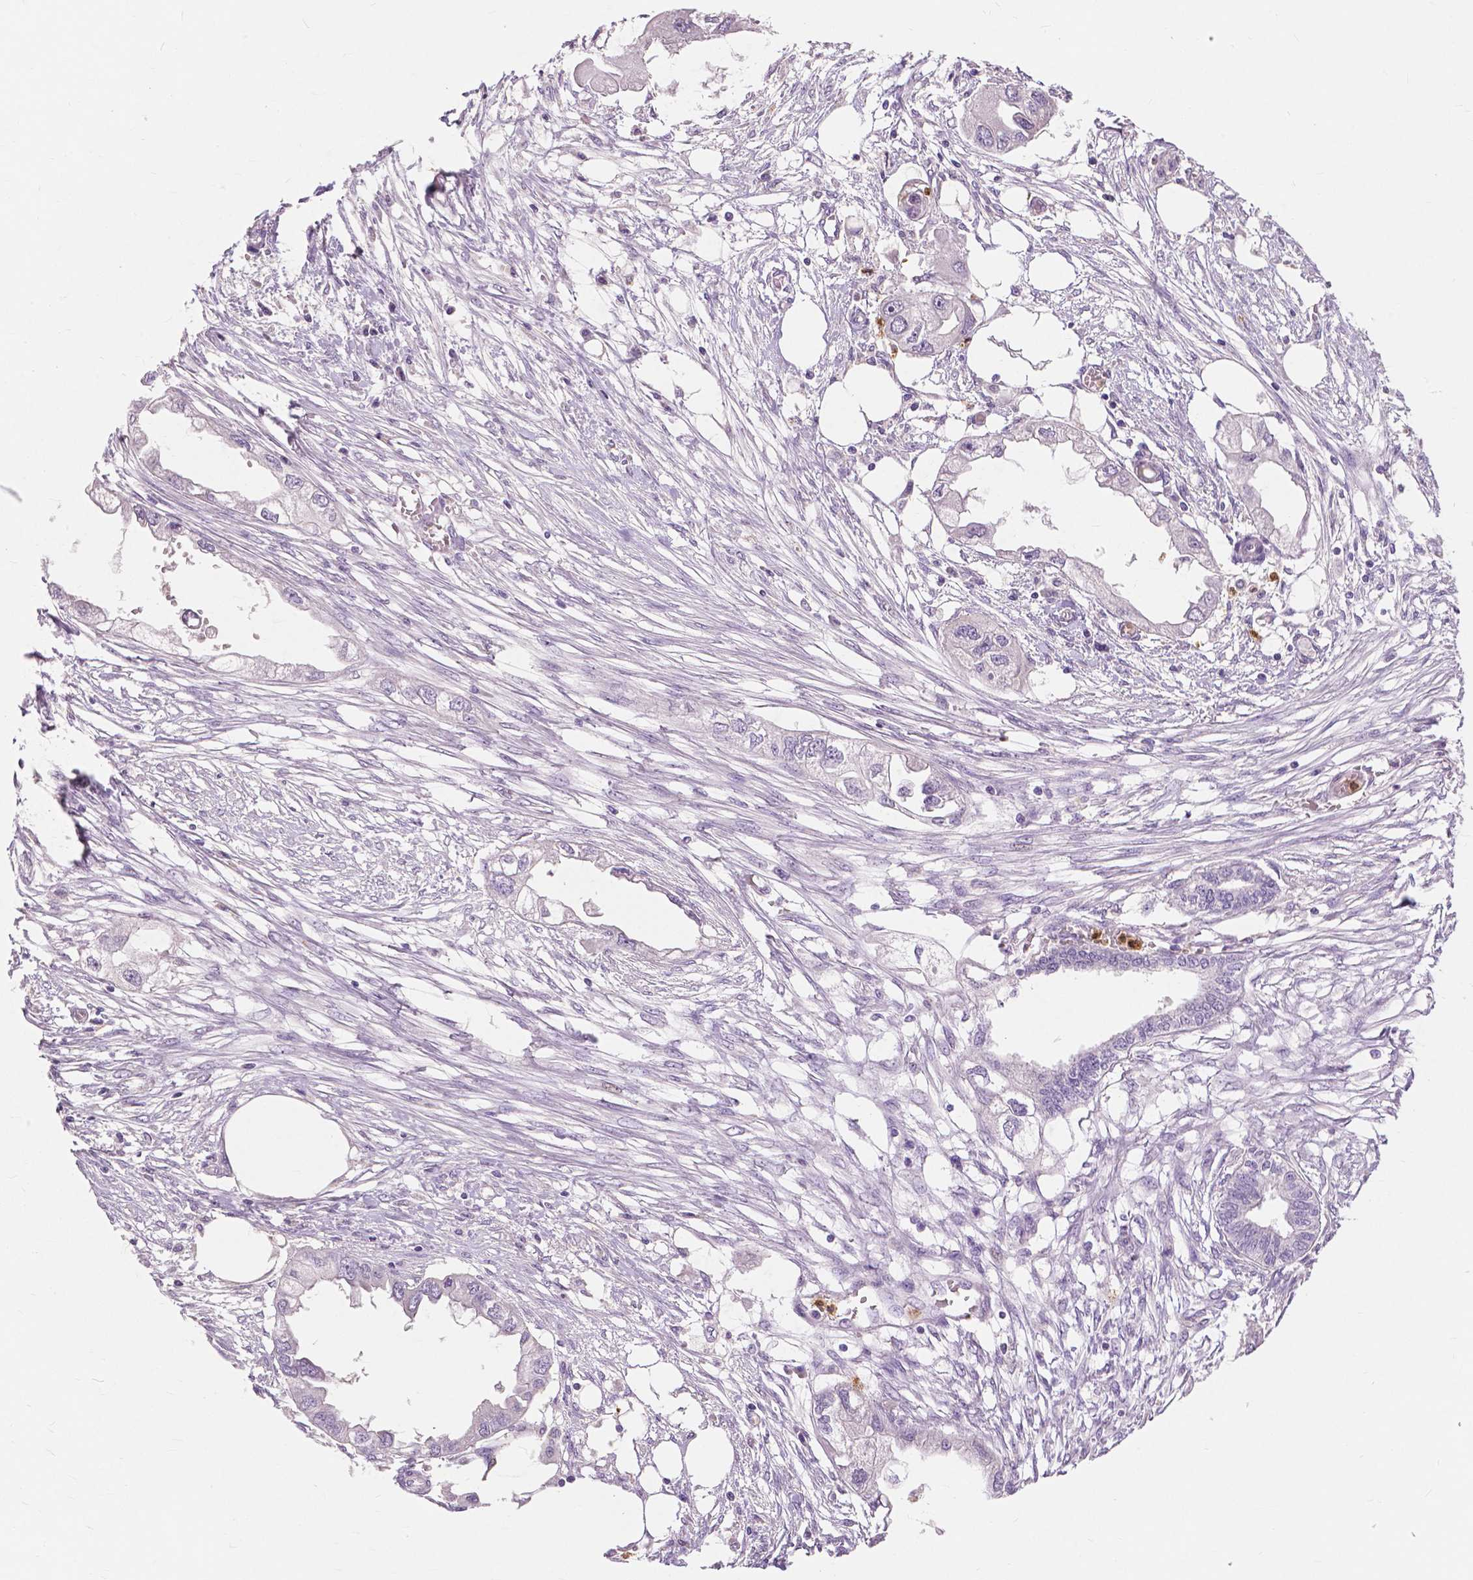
{"staining": {"intensity": "negative", "quantity": "none", "location": "none"}, "tissue": "endometrial cancer", "cell_type": "Tumor cells", "image_type": "cancer", "snomed": [{"axis": "morphology", "description": "Adenocarcinoma, NOS"}, {"axis": "morphology", "description": "Adenocarcinoma, metastatic, NOS"}, {"axis": "topography", "description": "Adipose tissue"}, {"axis": "topography", "description": "Endometrium"}], "caption": "High power microscopy histopathology image of an immunohistochemistry image of endometrial cancer (metastatic adenocarcinoma), revealing no significant staining in tumor cells. (DAB immunohistochemistry (IHC), high magnification).", "gene": "CXCR2", "patient": {"sex": "female", "age": 67}}